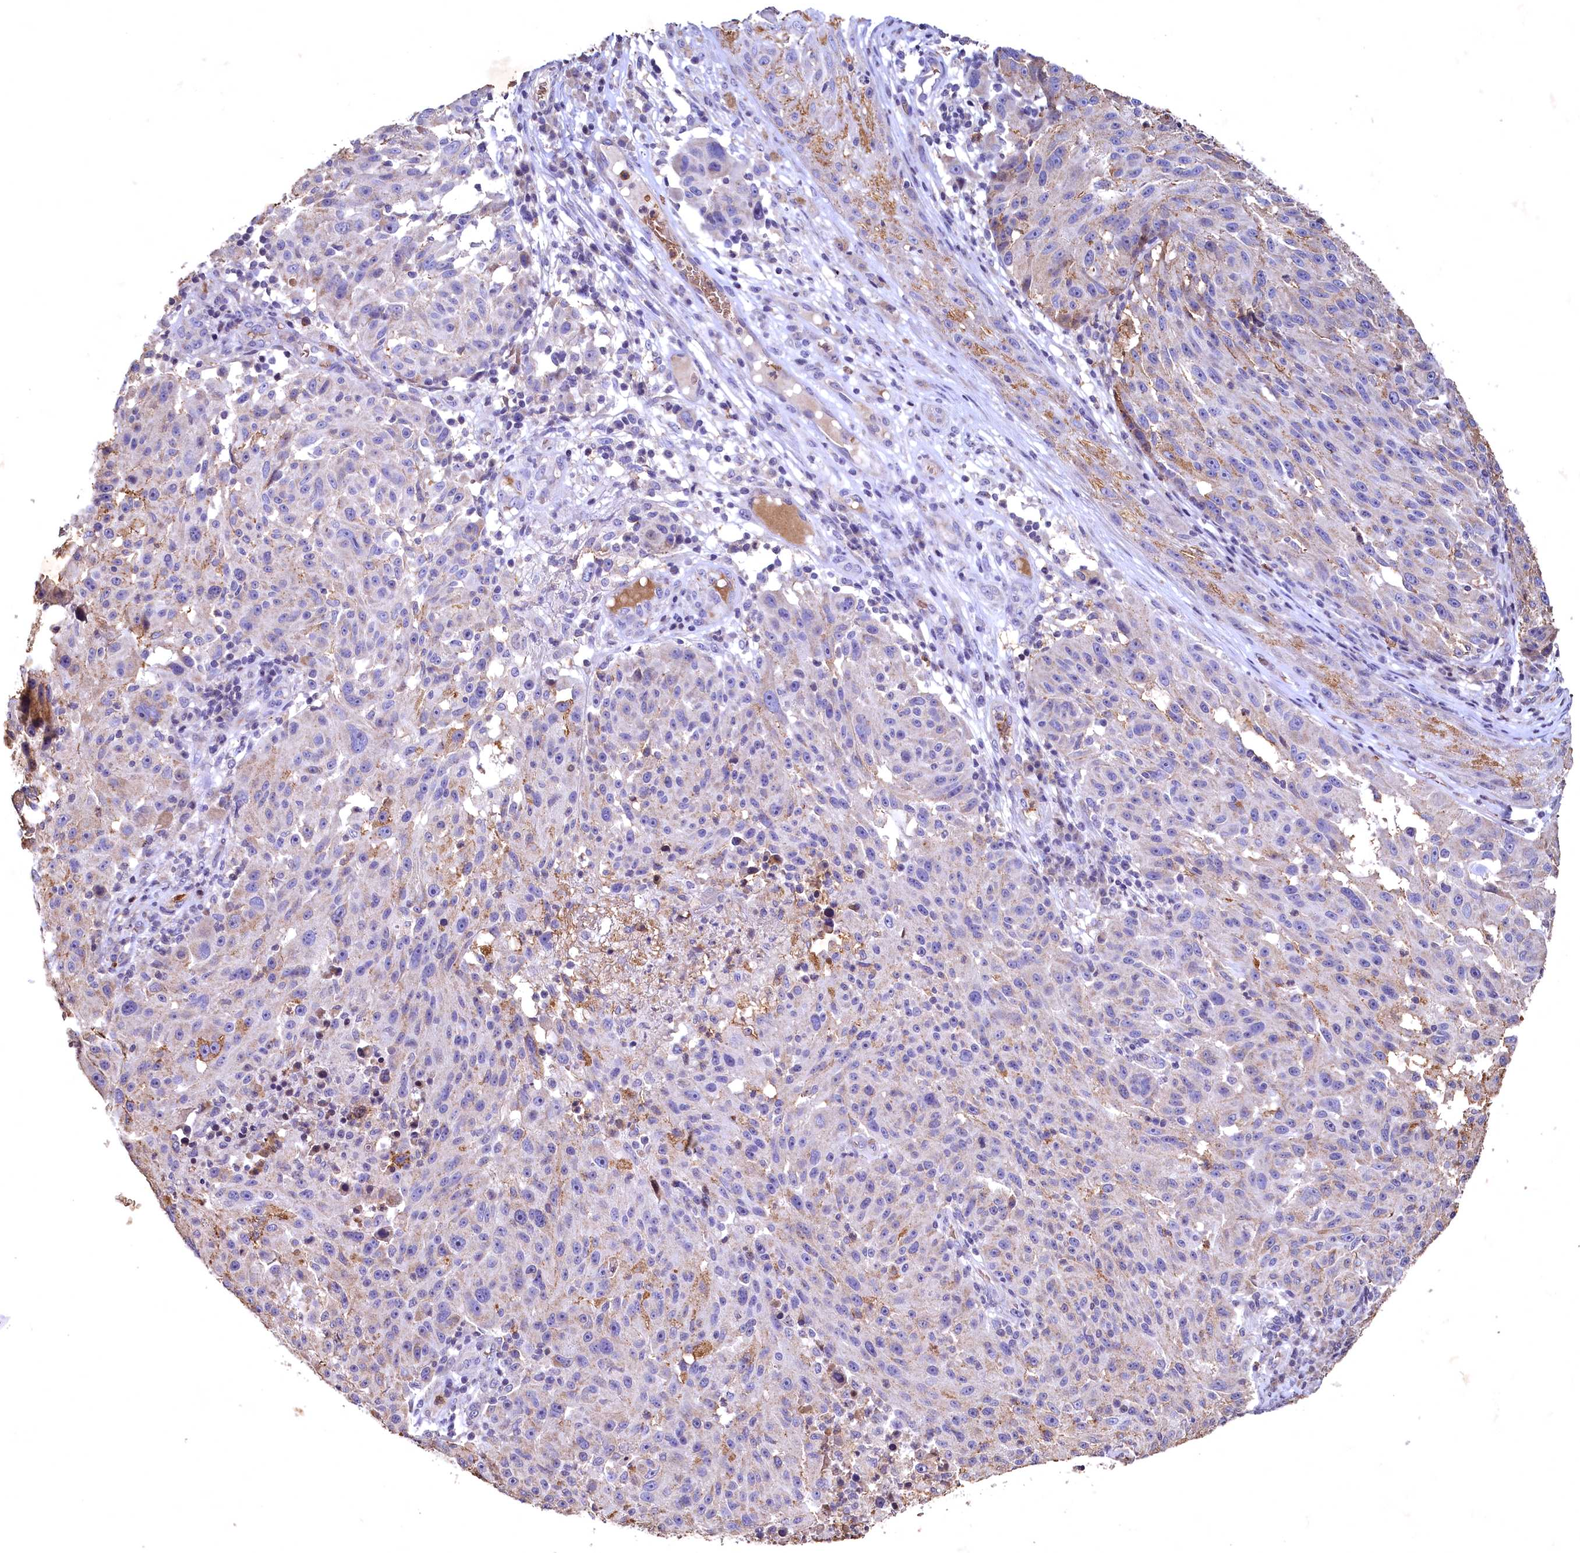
{"staining": {"intensity": "weak", "quantity": "<25%", "location": "cytoplasmic/membranous"}, "tissue": "melanoma", "cell_type": "Tumor cells", "image_type": "cancer", "snomed": [{"axis": "morphology", "description": "Malignant melanoma, NOS"}, {"axis": "topography", "description": "Skin"}], "caption": "Tumor cells are negative for brown protein staining in melanoma.", "gene": "SPTA1", "patient": {"sex": "male", "age": 53}}